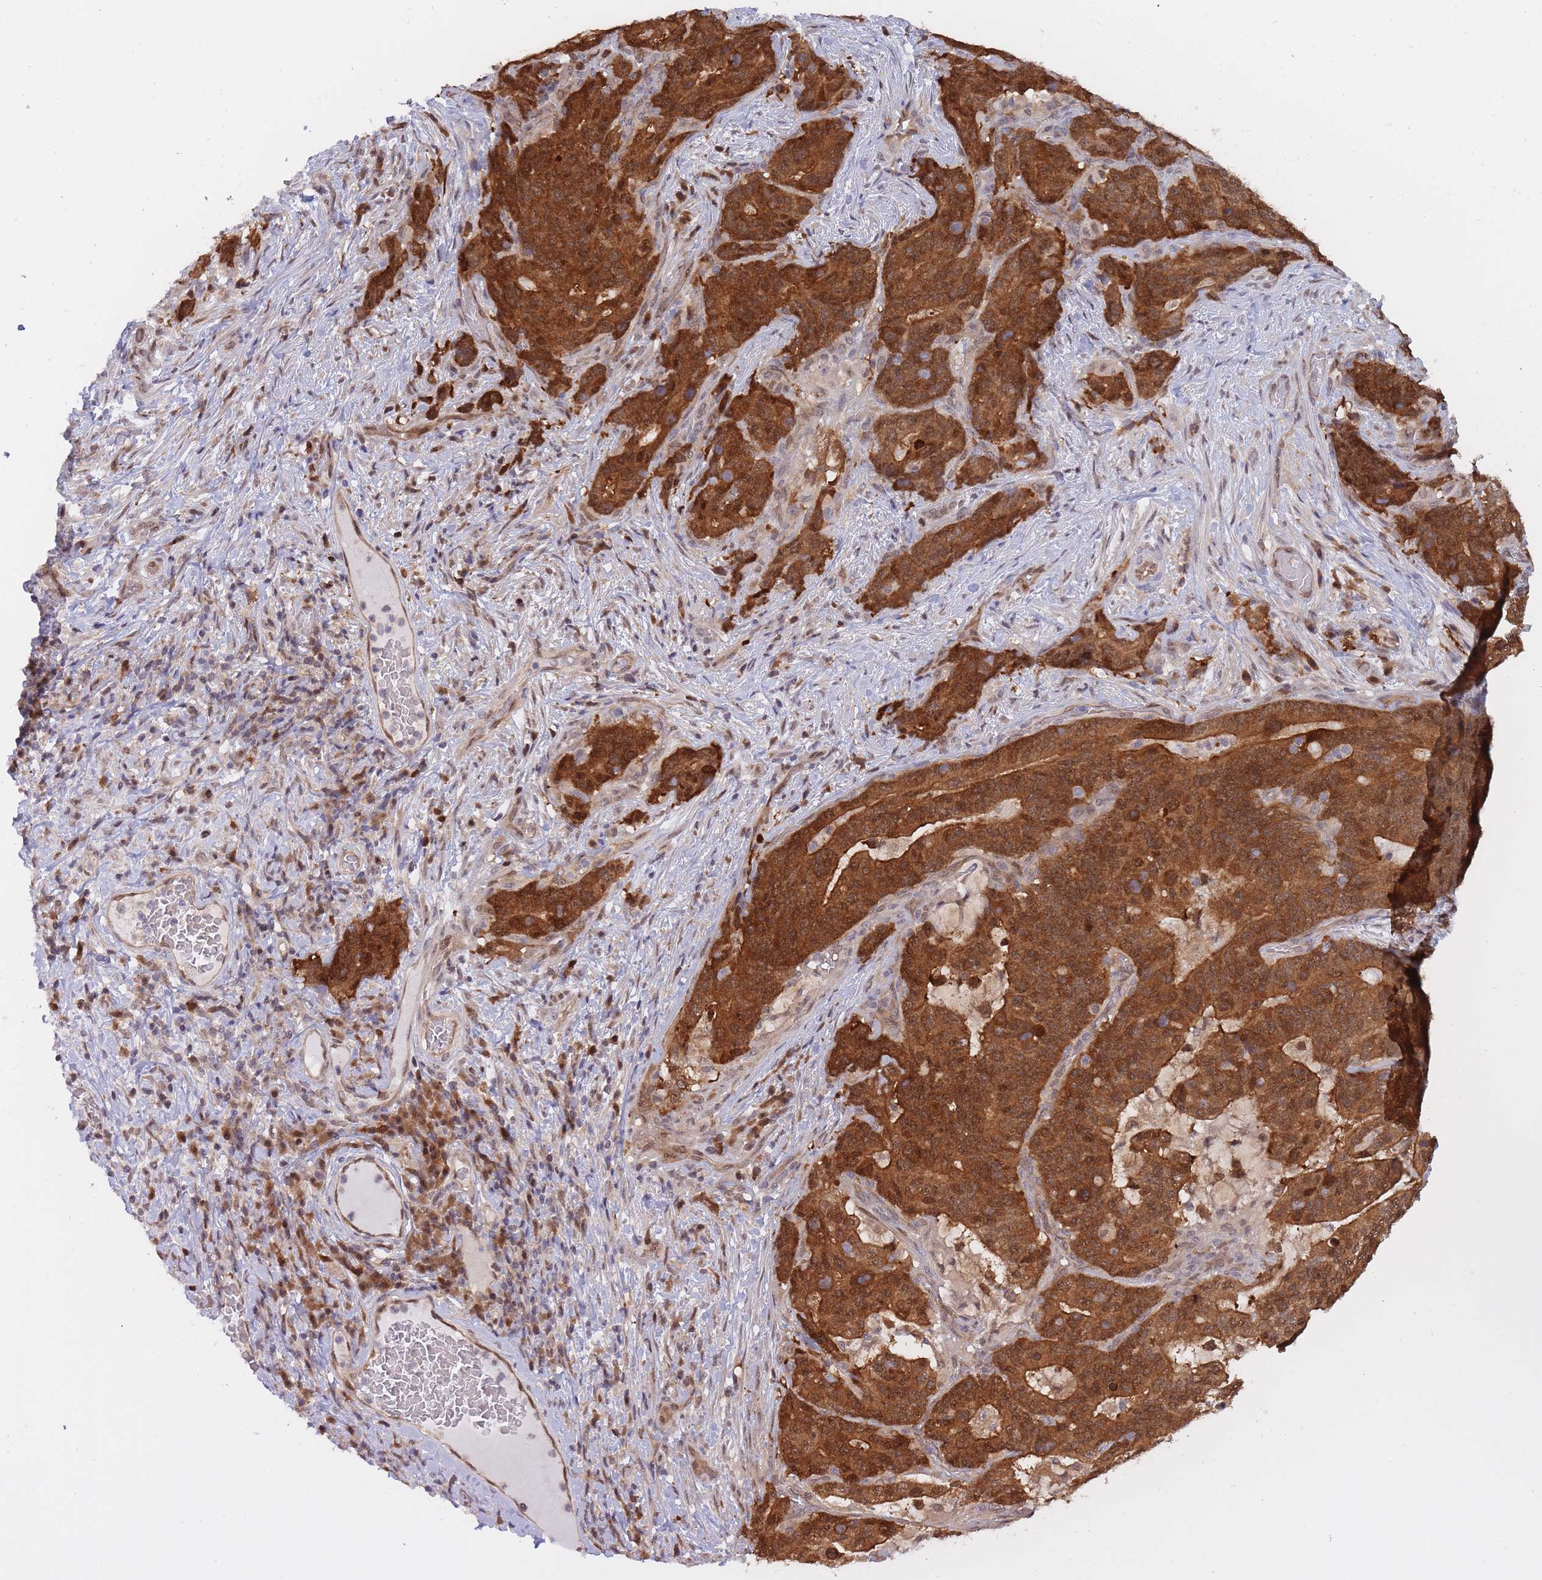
{"staining": {"intensity": "strong", "quantity": ">75%", "location": "cytoplasmic/membranous"}, "tissue": "stomach cancer", "cell_type": "Tumor cells", "image_type": "cancer", "snomed": [{"axis": "morphology", "description": "Normal tissue, NOS"}, {"axis": "morphology", "description": "Adenocarcinoma, NOS"}, {"axis": "topography", "description": "Stomach"}], "caption": "Brown immunohistochemical staining in stomach cancer (adenocarcinoma) demonstrates strong cytoplasmic/membranous positivity in approximately >75% of tumor cells.", "gene": "NSFL1C", "patient": {"sex": "female", "age": 64}}